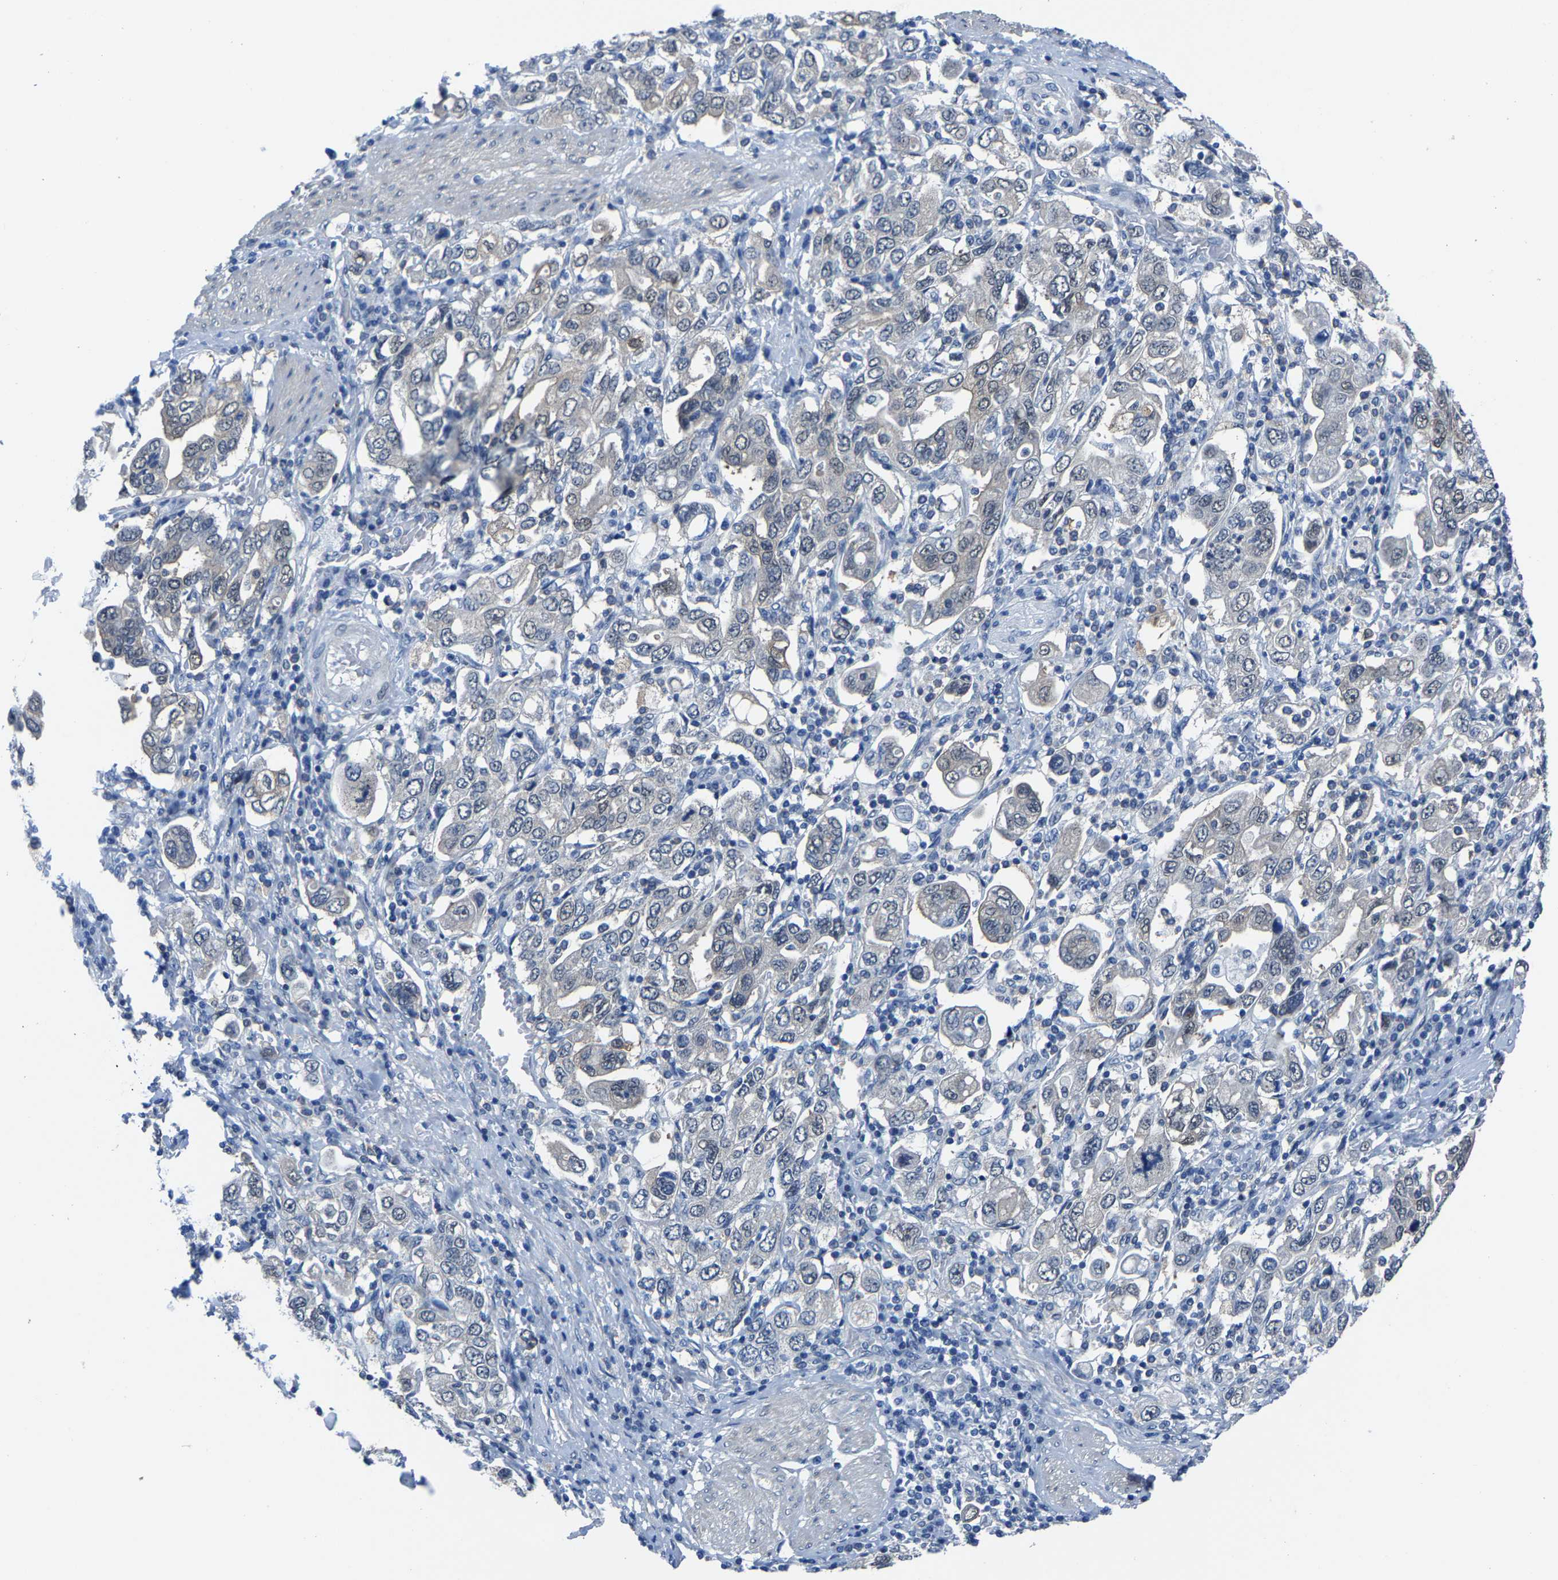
{"staining": {"intensity": "negative", "quantity": "none", "location": "none"}, "tissue": "stomach cancer", "cell_type": "Tumor cells", "image_type": "cancer", "snomed": [{"axis": "morphology", "description": "Adenocarcinoma, NOS"}, {"axis": "topography", "description": "Stomach, upper"}], "caption": "Tumor cells are negative for protein expression in human stomach adenocarcinoma. (DAB immunohistochemistry with hematoxylin counter stain).", "gene": "SSH3", "patient": {"sex": "male", "age": 62}}